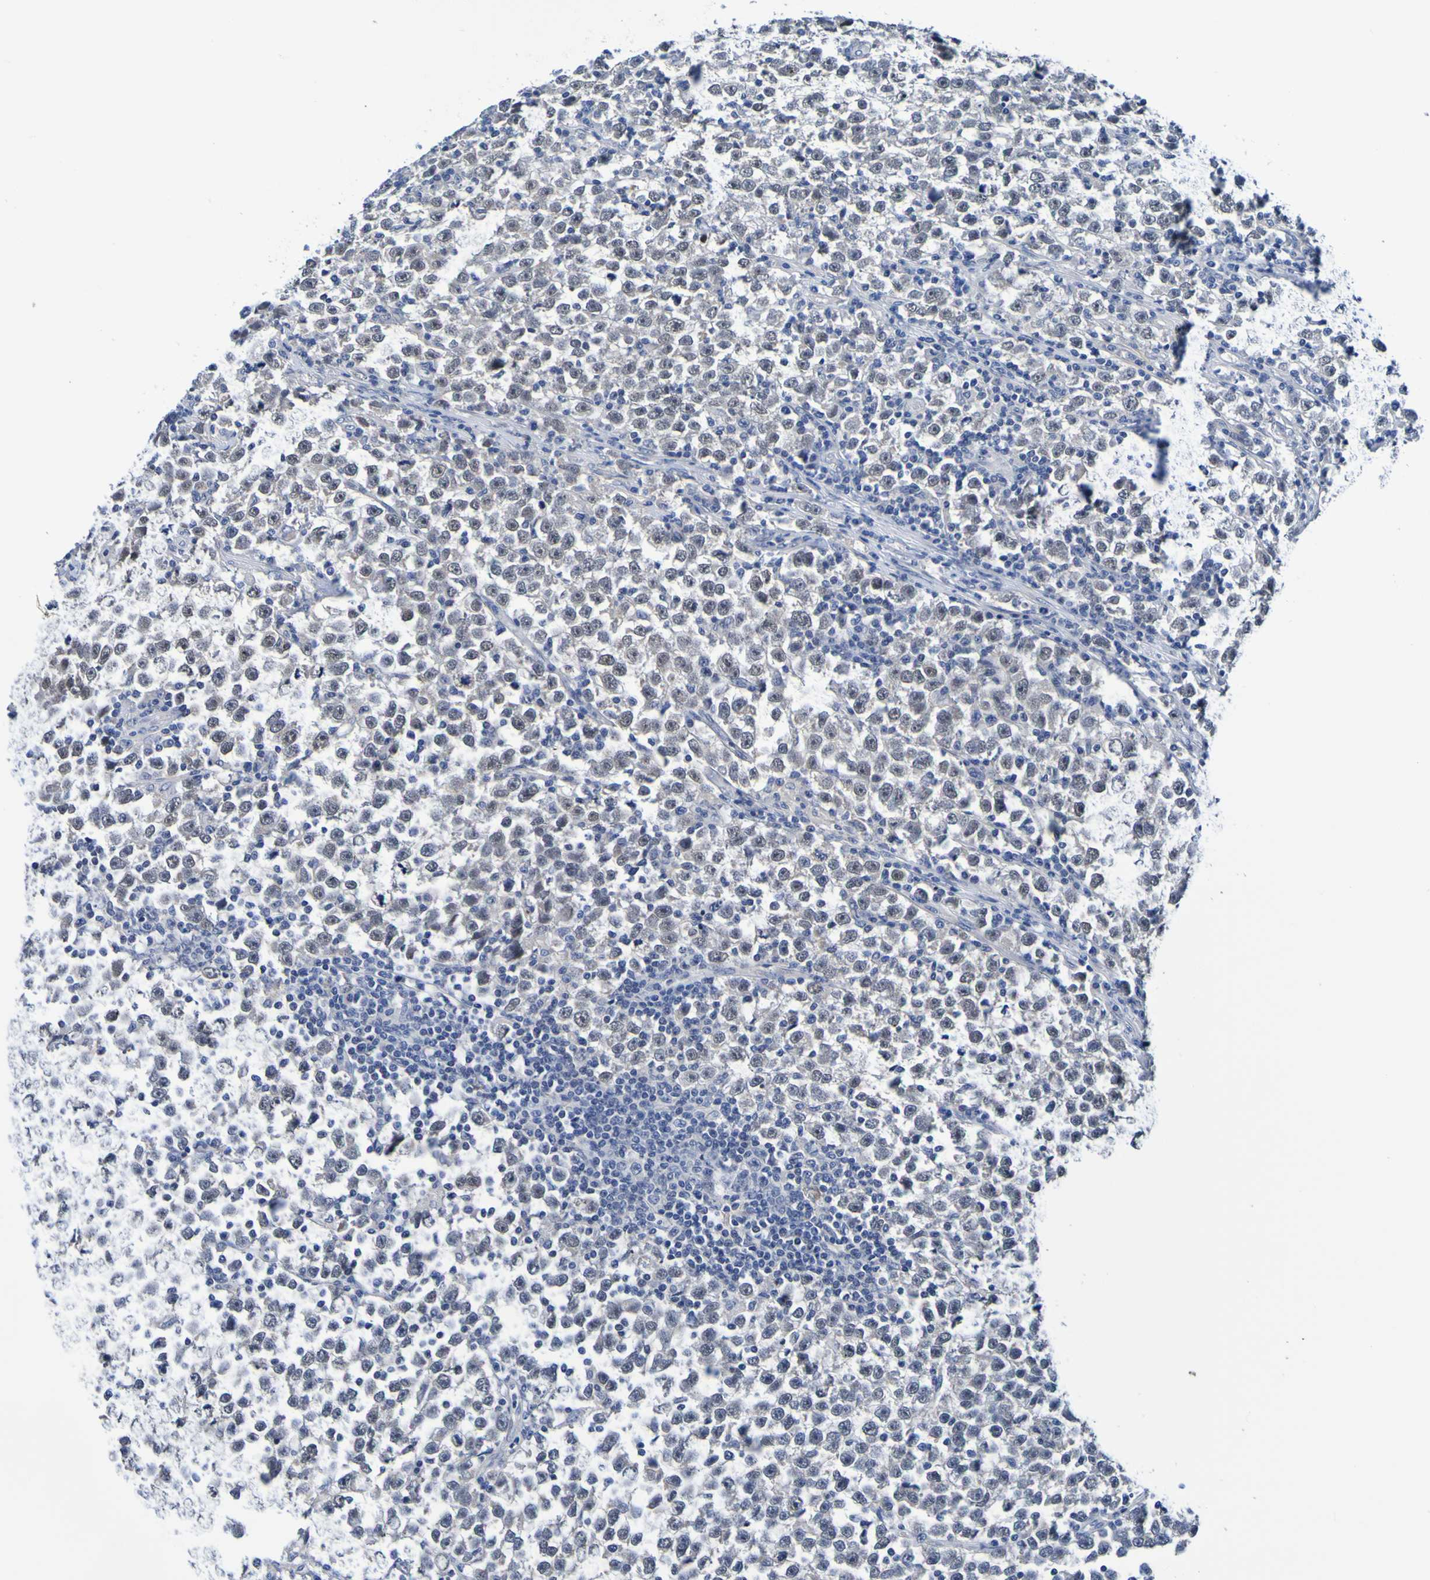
{"staining": {"intensity": "negative", "quantity": "none", "location": "none"}, "tissue": "testis cancer", "cell_type": "Tumor cells", "image_type": "cancer", "snomed": [{"axis": "morphology", "description": "Seminoma, NOS"}, {"axis": "topography", "description": "Testis"}], "caption": "Tumor cells show no significant positivity in testis cancer. The staining is performed using DAB (3,3'-diaminobenzidine) brown chromogen with nuclei counter-stained in using hematoxylin.", "gene": "VMA21", "patient": {"sex": "male", "age": 43}}